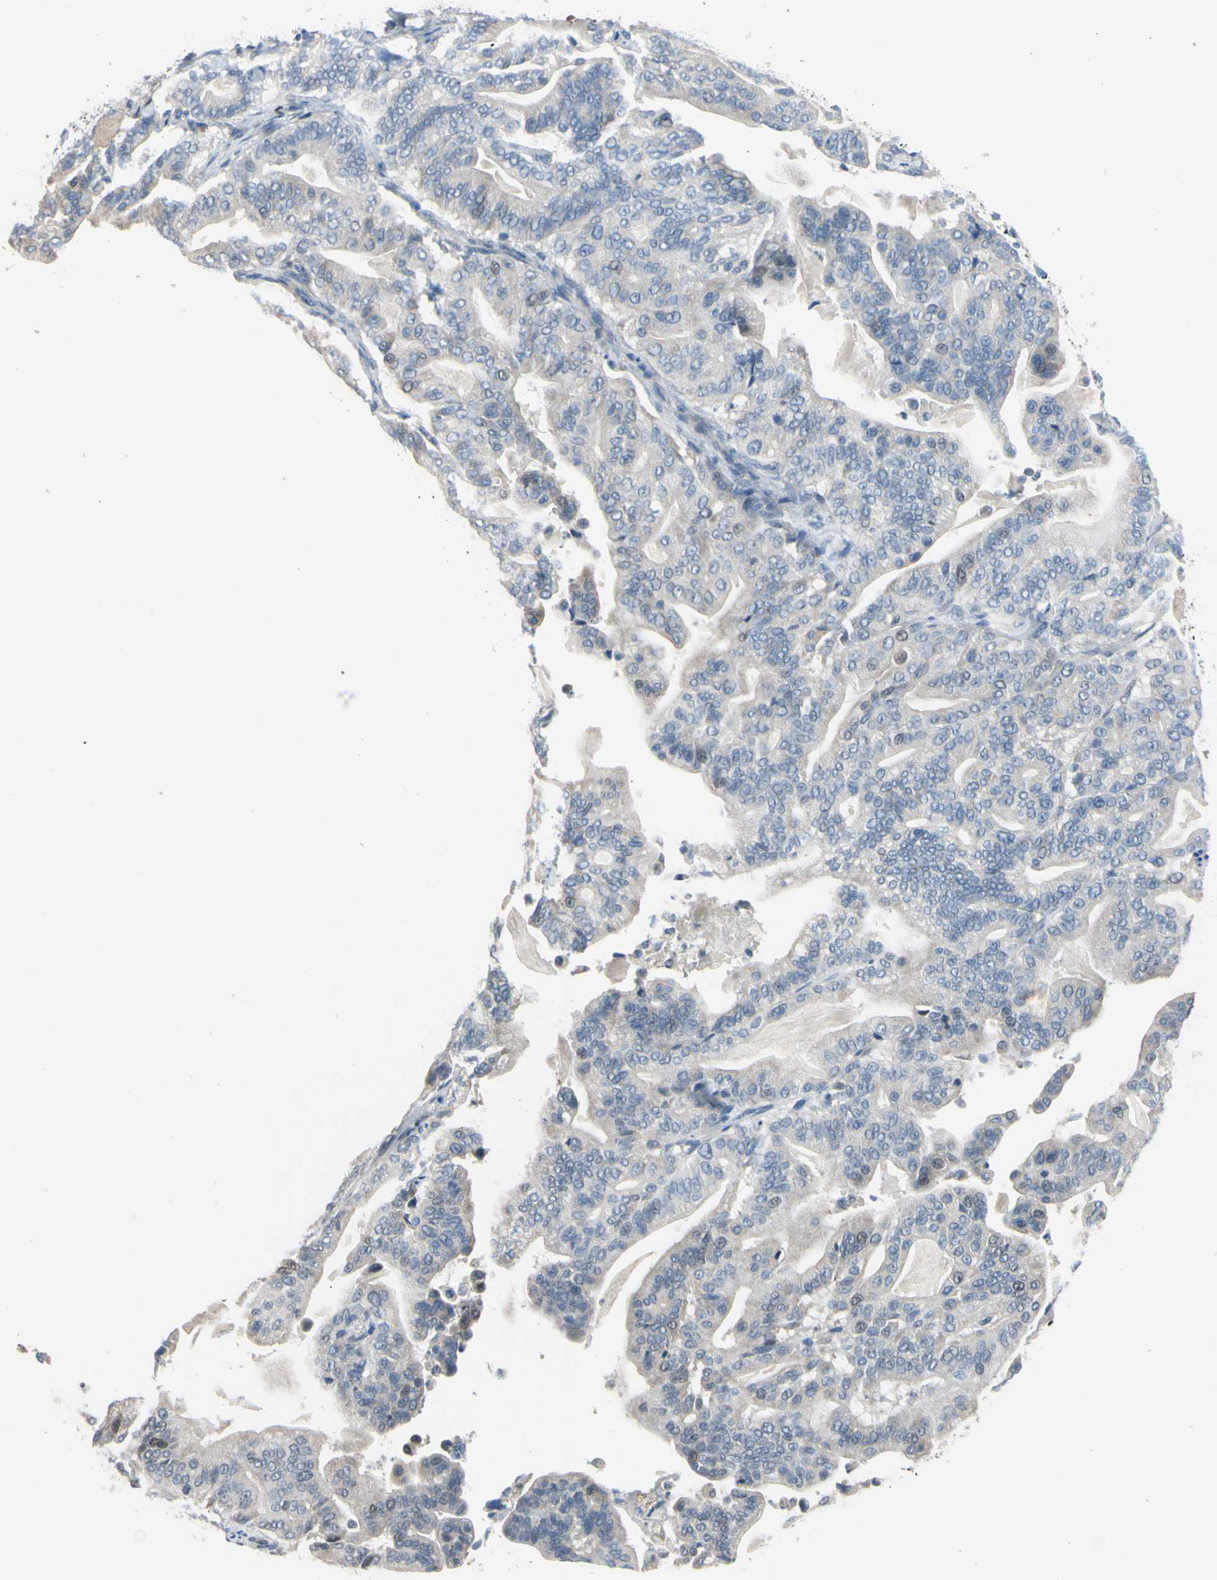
{"staining": {"intensity": "negative", "quantity": "none", "location": "none"}, "tissue": "pancreatic cancer", "cell_type": "Tumor cells", "image_type": "cancer", "snomed": [{"axis": "morphology", "description": "Adenocarcinoma, NOS"}, {"axis": "topography", "description": "Pancreas"}], "caption": "Immunohistochemistry of human pancreatic cancer (adenocarcinoma) exhibits no expression in tumor cells.", "gene": "LHX9", "patient": {"sex": "male", "age": 63}}